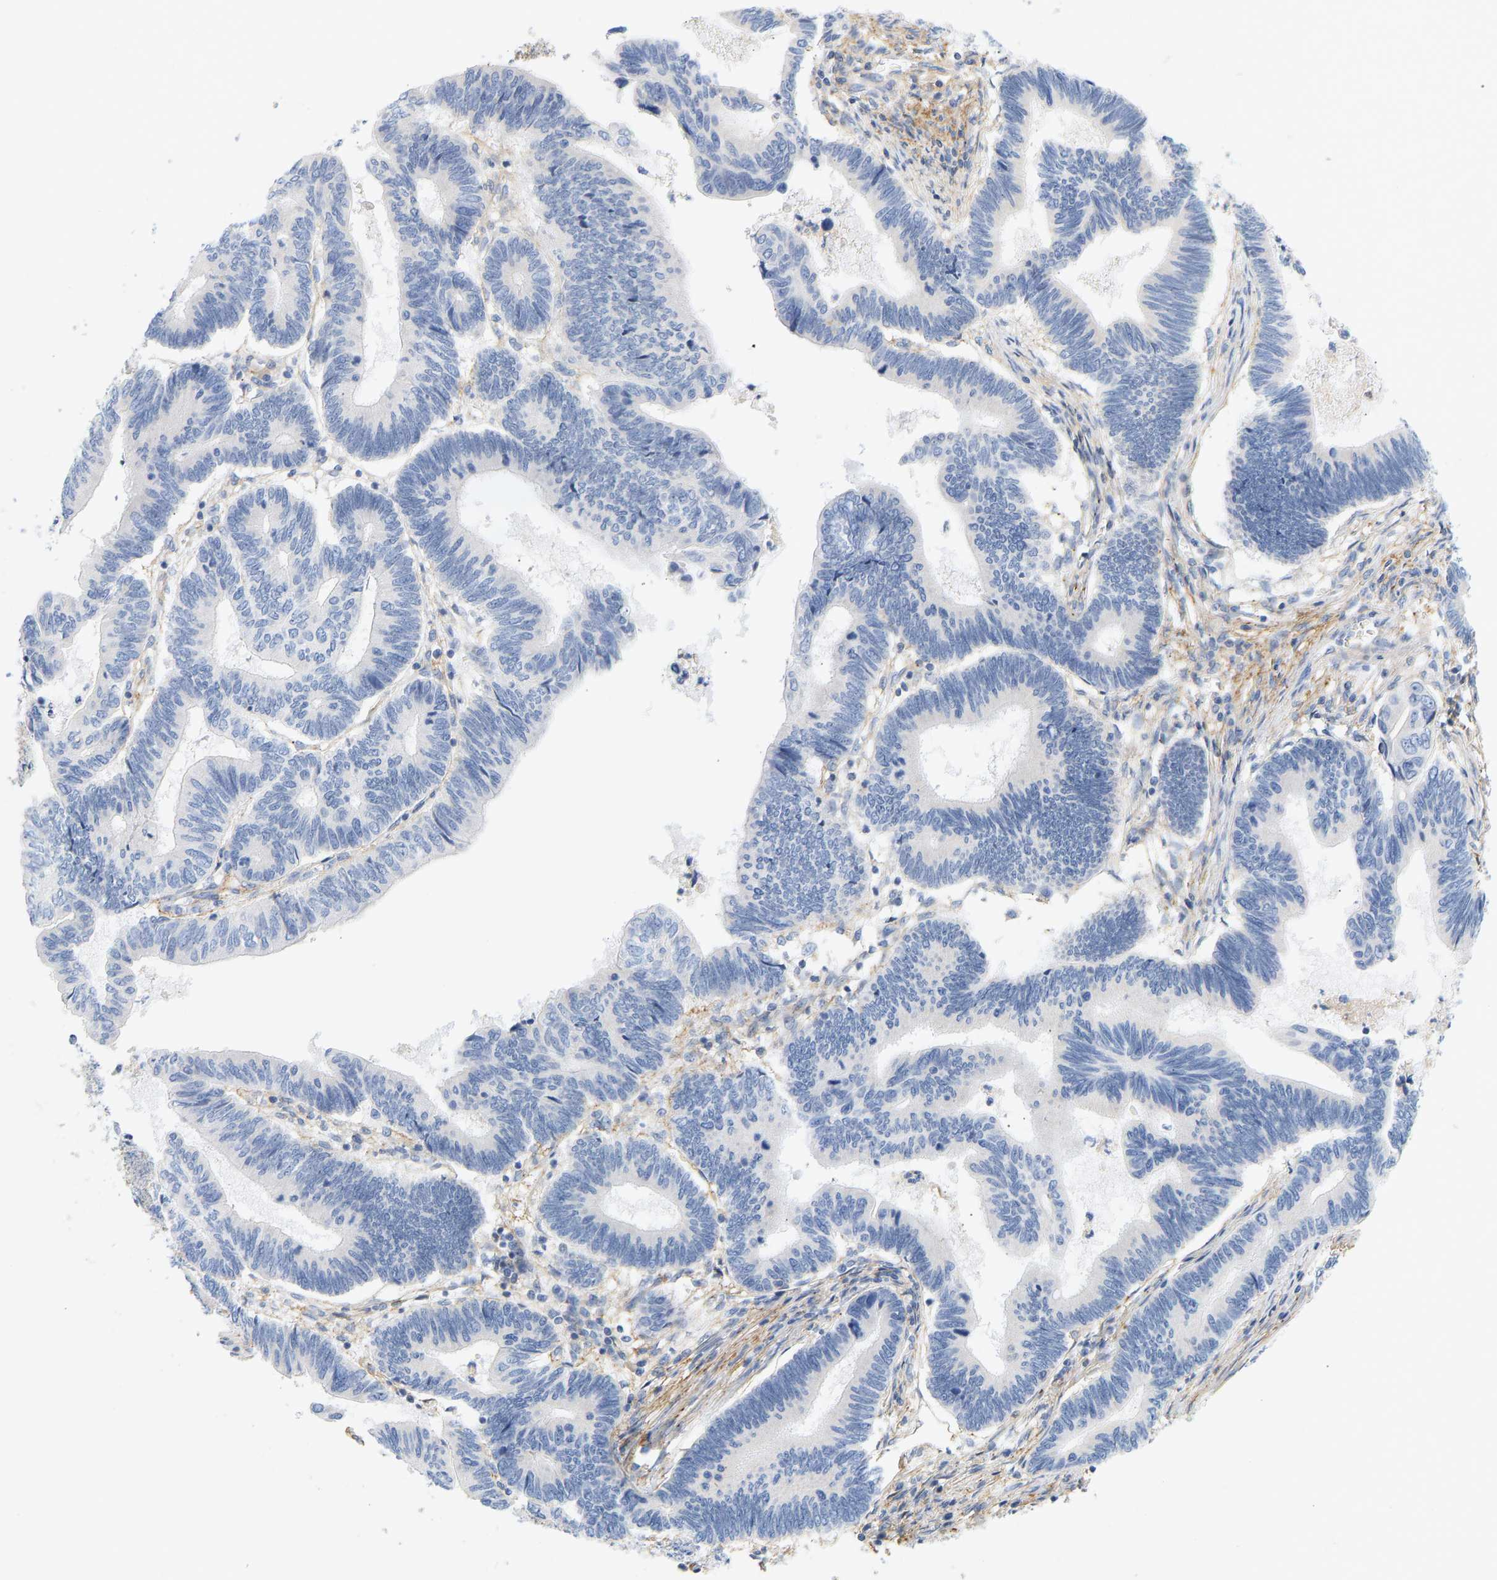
{"staining": {"intensity": "negative", "quantity": "none", "location": "none"}, "tissue": "pancreatic cancer", "cell_type": "Tumor cells", "image_type": "cancer", "snomed": [{"axis": "morphology", "description": "Adenocarcinoma, NOS"}, {"axis": "topography", "description": "Pancreas"}], "caption": "Immunohistochemical staining of human pancreatic cancer shows no significant expression in tumor cells. Nuclei are stained in blue.", "gene": "BVES", "patient": {"sex": "female", "age": 70}}